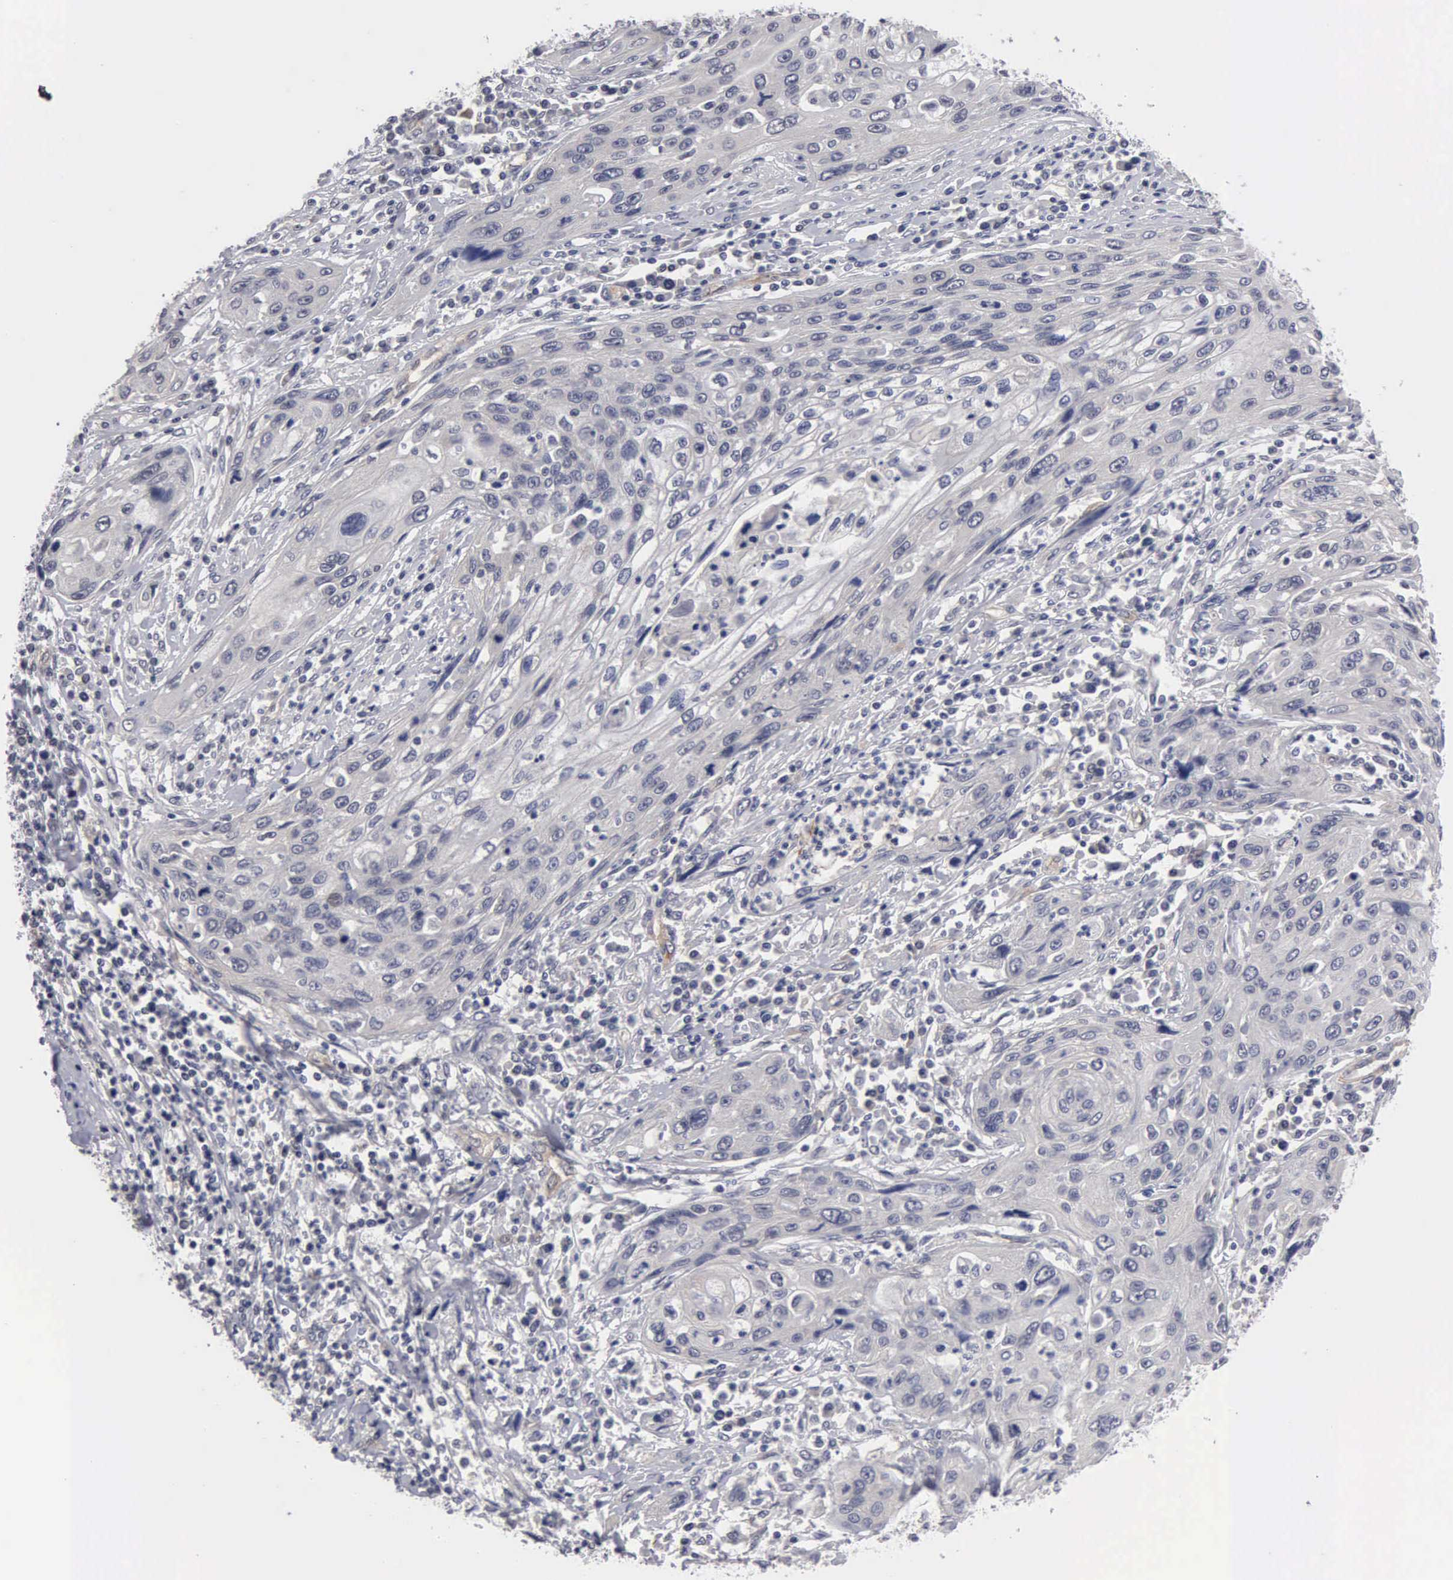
{"staining": {"intensity": "negative", "quantity": "none", "location": "none"}, "tissue": "cervical cancer", "cell_type": "Tumor cells", "image_type": "cancer", "snomed": [{"axis": "morphology", "description": "Squamous cell carcinoma, NOS"}, {"axis": "topography", "description": "Cervix"}], "caption": "High magnification brightfield microscopy of cervical squamous cell carcinoma stained with DAB (3,3'-diaminobenzidine) (brown) and counterstained with hematoxylin (blue): tumor cells show no significant expression.", "gene": "ZBTB33", "patient": {"sex": "female", "age": 32}}